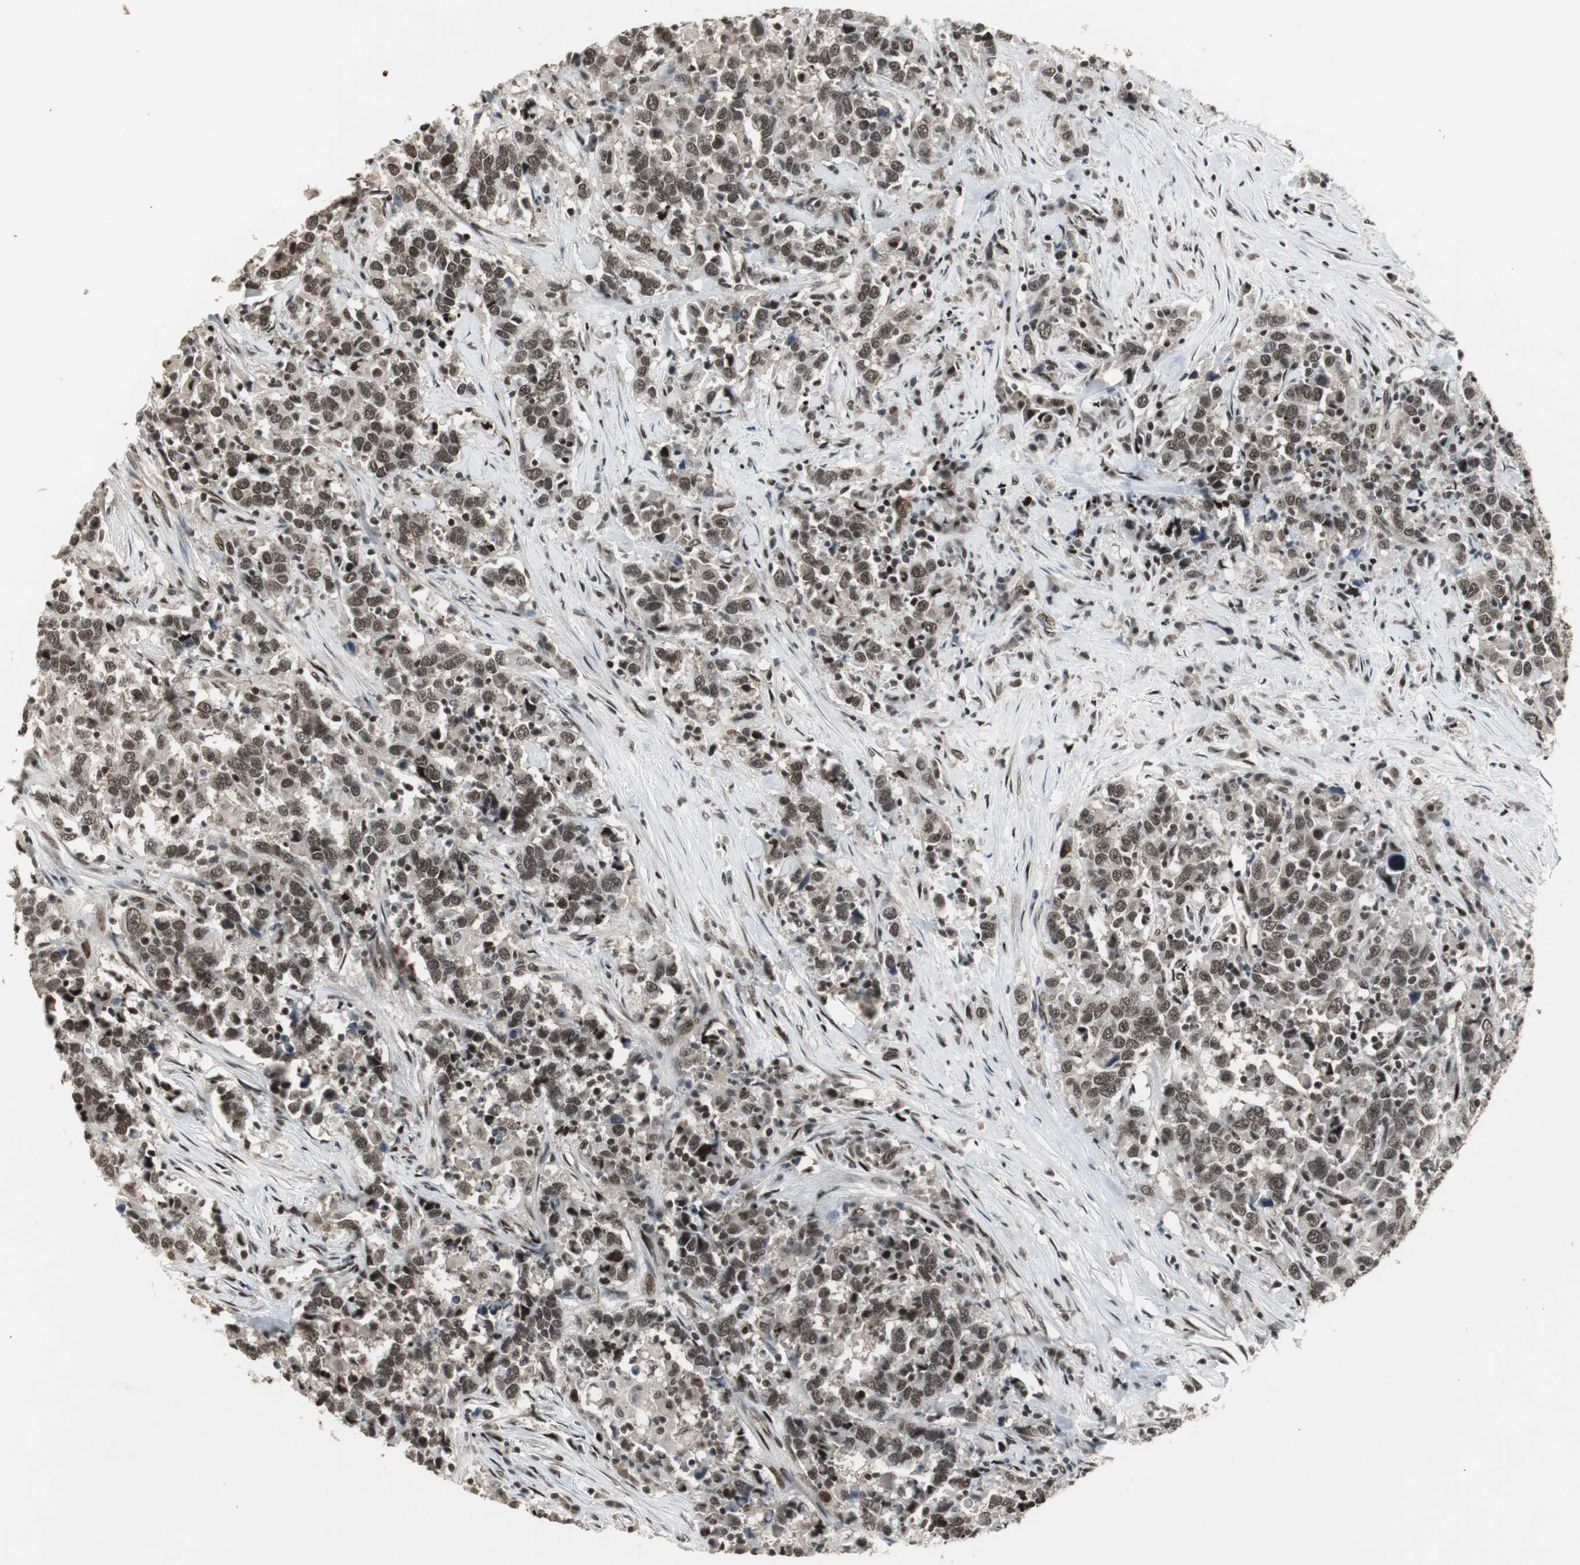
{"staining": {"intensity": "moderate", "quantity": ">75%", "location": "cytoplasmic/membranous,nuclear"}, "tissue": "urothelial cancer", "cell_type": "Tumor cells", "image_type": "cancer", "snomed": [{"axis": "morphology", "description": "Urothelial carcinoma, High grade"}, {"axis": "topography", "description": "Urinary bladder"}], "caption": "Immunohistochemical staining of urothelial cancer exhibits medium levels of moderate cytoplasmic/membranous and nuclear positivity in about >75% of tumor cells.", "gene": "TAF5", "patient": {"sex": "male", "age": 61}}